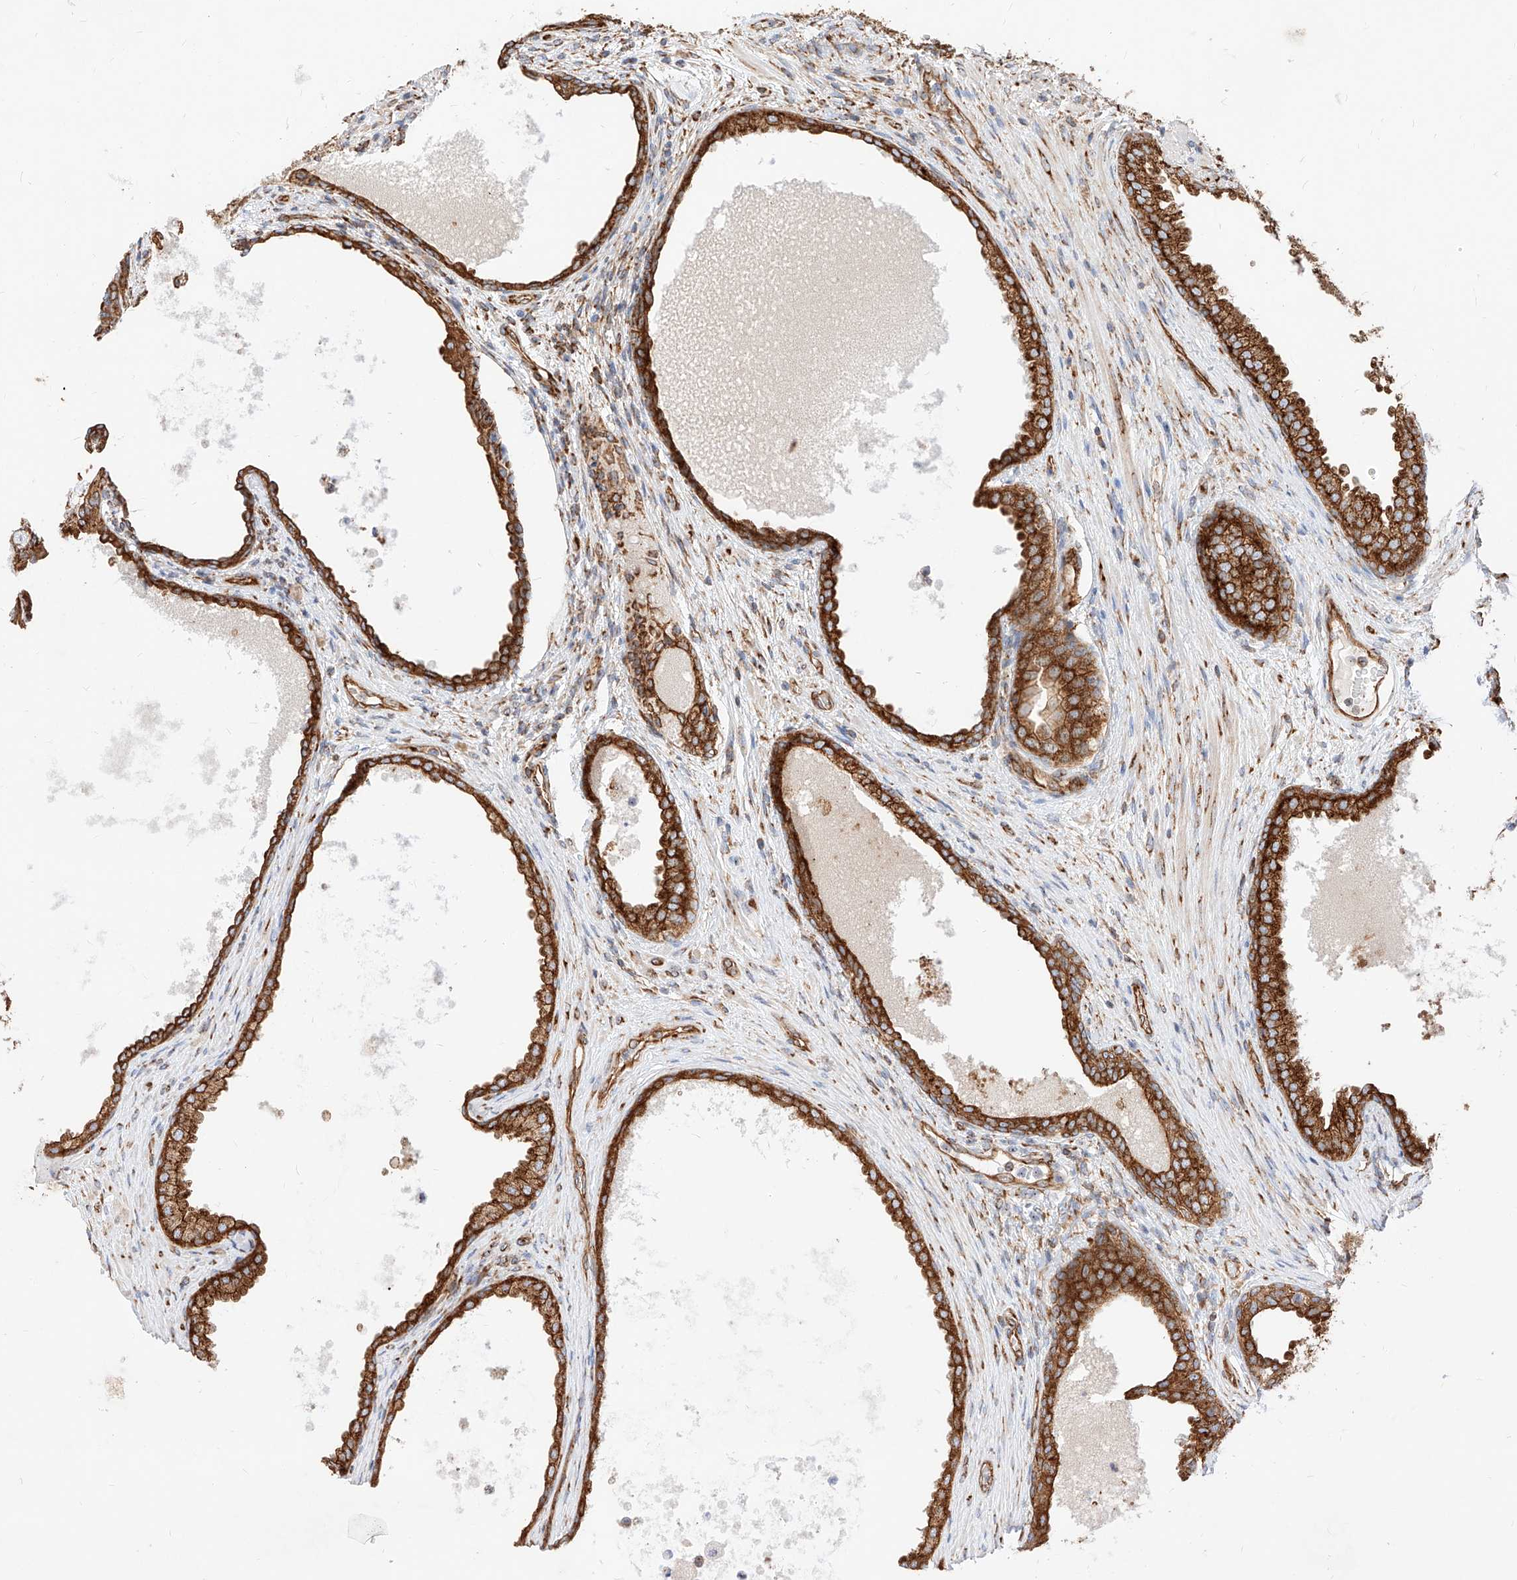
{"staining": {"intensity": "strong", "quantity": ">75%", "location": "cytoplasmic/membranous"}, "tissue": "prostate", "cell_type": "Glandular cells", "image_type": "normal", "snomed": [{"axis": "morphology", "description": "Normal tissue, NOS"}, {"axis": "topography", "description": "Prostate"}], "caption": "Strong cytoplasmic/membranous staining is seen in about >75% of glandular cells in unremarkable prostate.", "gene": "CSGALNACT2", "patient": {"sex": "male", "age": 76}}